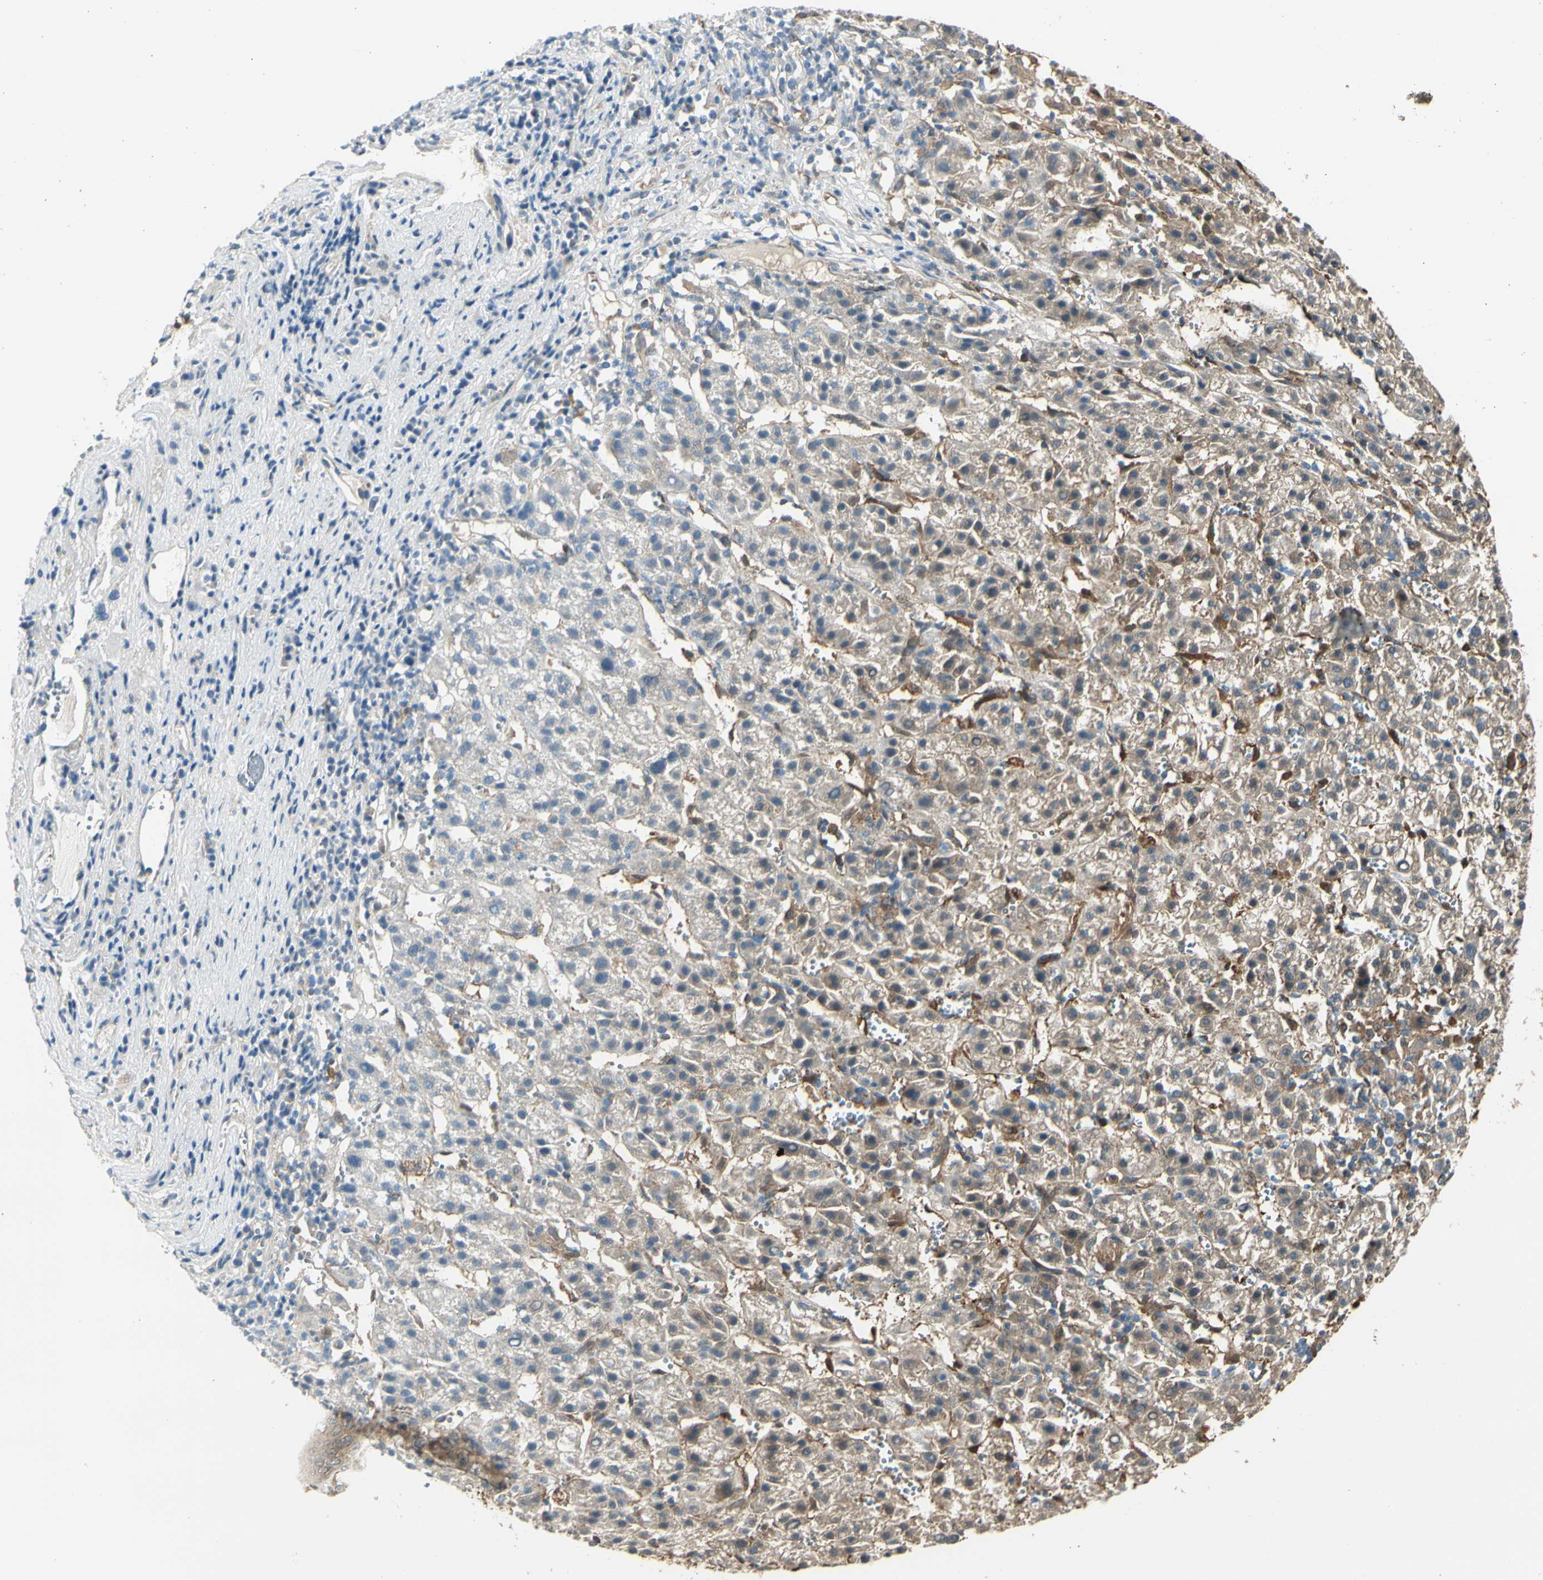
{"staining": {"intensity": "weak", "quantity": "25%-75%", "location": "cytoplasmic/membranous"}, "tissue": "liver cancer", "cell_type": "Tumor cells", "image_type": "cancer", "snomed": [{"axis": "morphology", "description": "Carcinoma, Hepatocellular, NOS"}, {"axis": "topography", "description": "Liver"}], "caption": "A high-resolution image shows immunohistochemistry (IHC) staining of liver hepatocellular carcinoma, which shows weak cytoplasmic/membranous positivity in about 25%-75% of tumor cells.", "gene": "SERPINB6", "patient": {"sex": "female", "age": 58}}